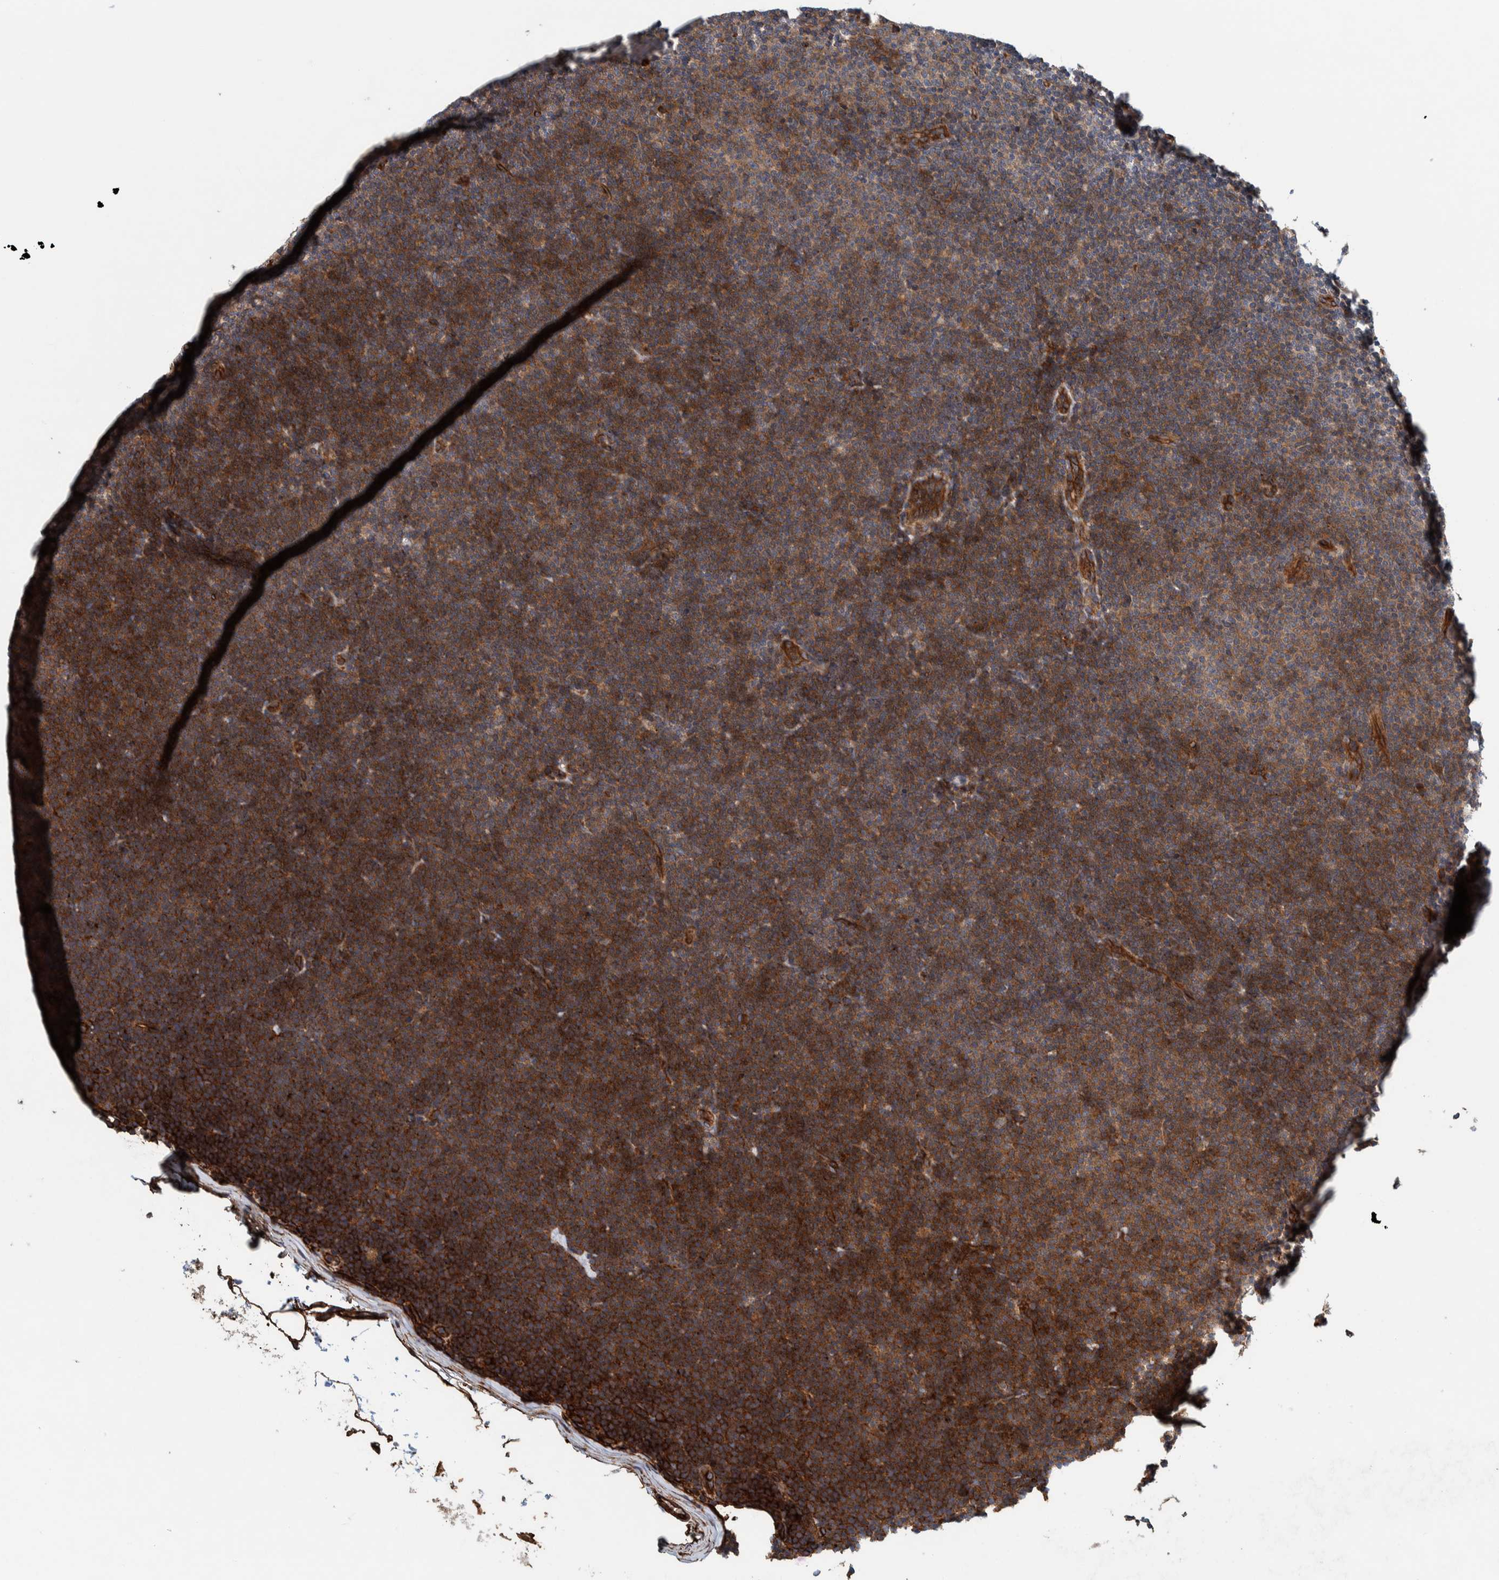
{"staining": {"intensity": "moderate", "quantity": ">75%", "location": "cytoplasmic/membranous"}, "tissue": "lymphoma", "cell_type": "Tumor cells", "image_type": "cancer", "snomed": [{"axis": "morphology", "description": "Malignant lymphoma, non-Hodgkin's type, Low grade"}, {"axis": "topography", "description": "Lymph node"}], "caption": "Tumor cells demonstrate medium levels of moderate cytoplasmic/membranous staining in about >75% of cells in human low-grade malignant lymphoma, non-Hodgkin's type.", "gene": "PKD1L1", "patient": {"sex": "female", "age": 53}}